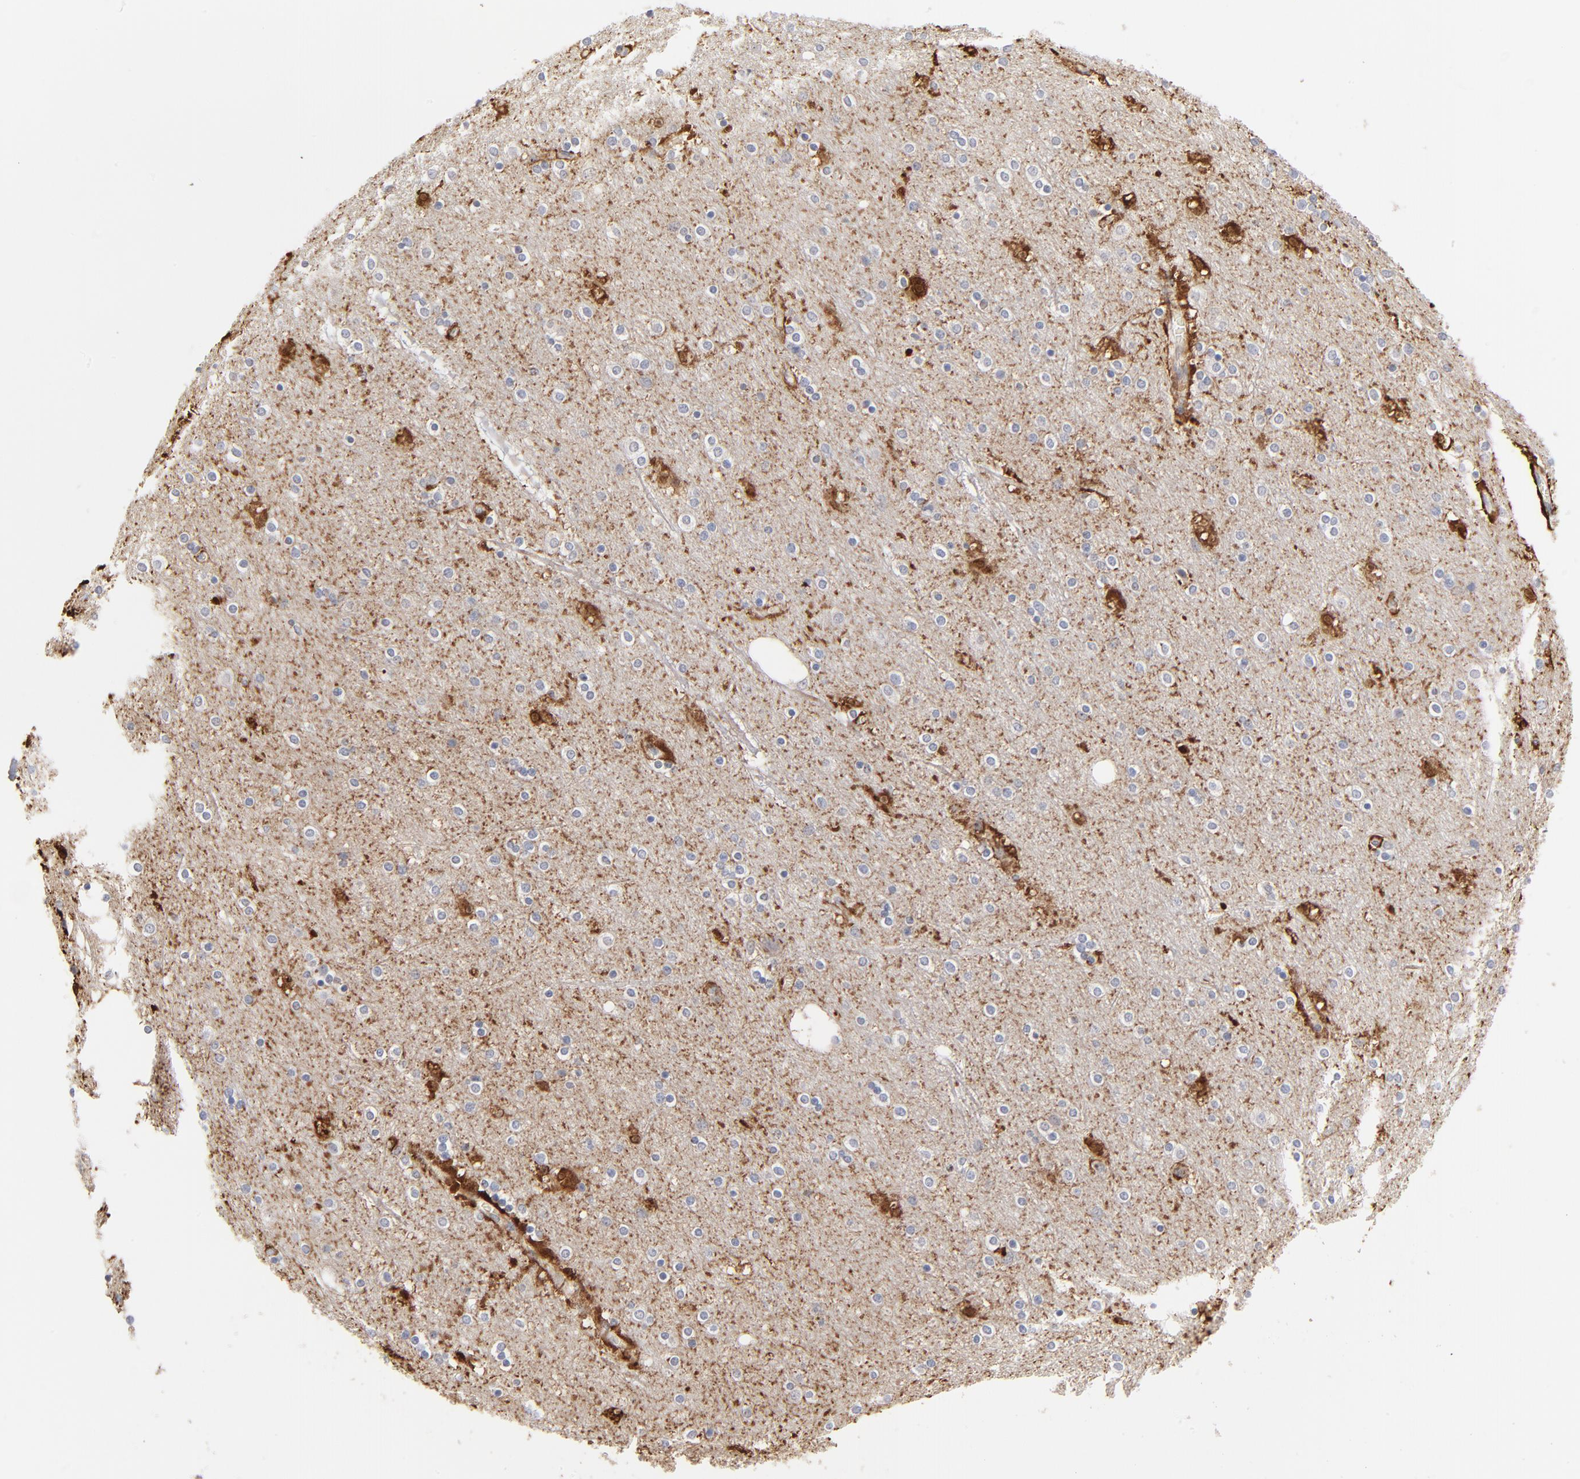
{"staining": {"intensity": "negative", "quantity": "none", "location": "none"}, "tissue": "cerebral cortex", "cell_type": "Endothelial cells", "image_type": "normal", "snomed": [{"axis": "morphology", "description": "Normal tissue, NOS"}, {"axis": "topography", "description": "Cerebral cortex"}], "caption": "This is an immunohistochemistry (IHC) micrograph of unremarkable cerebral cortex. There is no staining in endothelial cells.", "gene": "AURKA", "patient": {"sex": "female", "age": 54}}